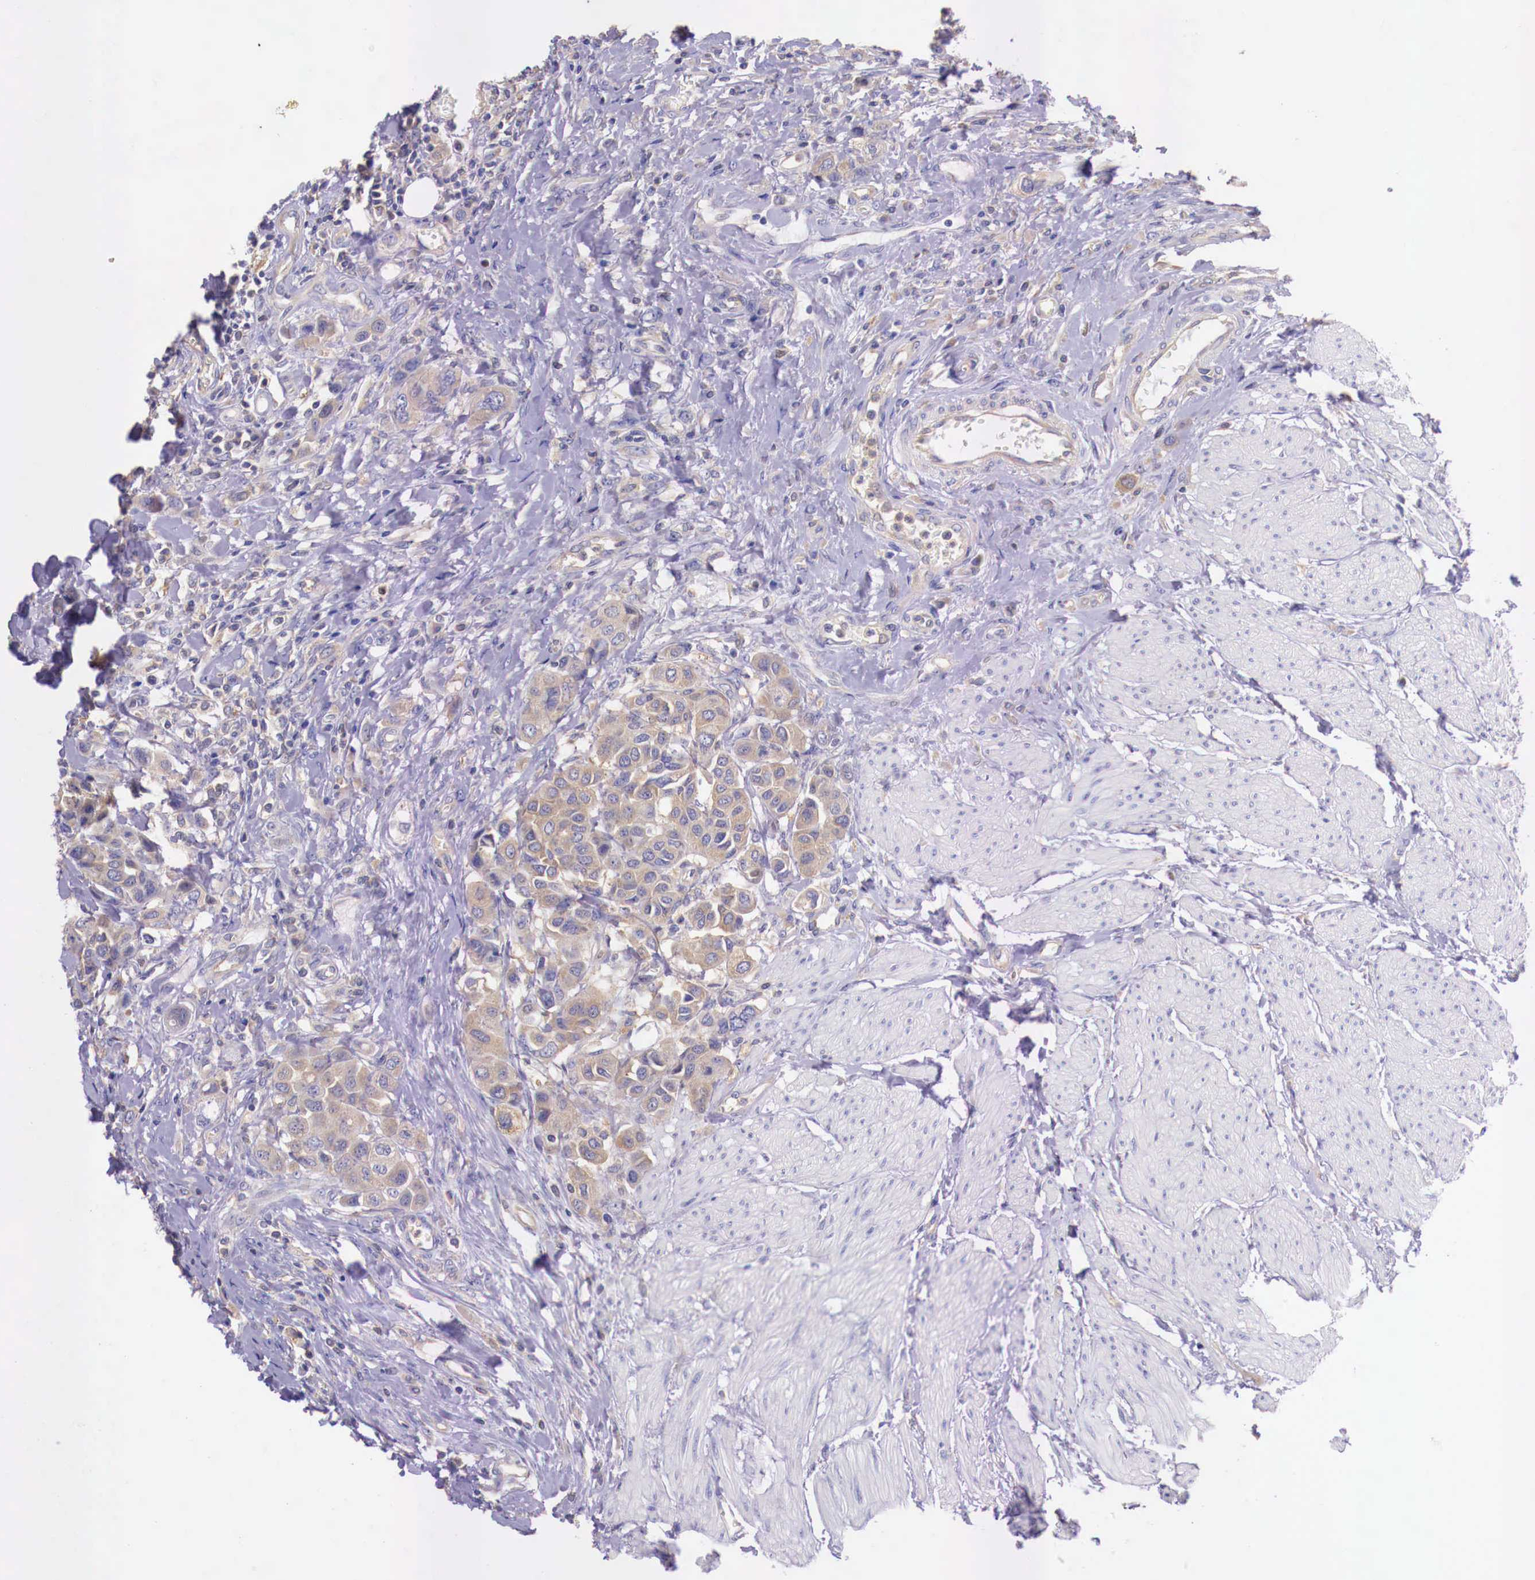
{"staining": {"intensity": "weak", "quantity": "25%-75%", "location": "cytoplasmic/membranous"}, "tissue": "urothelial cancer", "cell_type": "Tumor cells", "image_type": "cancer", "snomed": [{"axis": "morphology", "description": "Urothelial carcinoma, High grade"}, {"axis": "topography", "description": "Urinary bladder"}], "caption": "Immunohistochemical staining of human urothelial cancer reveals weak cytoplasmic/membranous protein staining in about 25%-75% of tumor cells.", "gene": "GRIPAP1", "patient": {"sex": "male", "age": 50}}